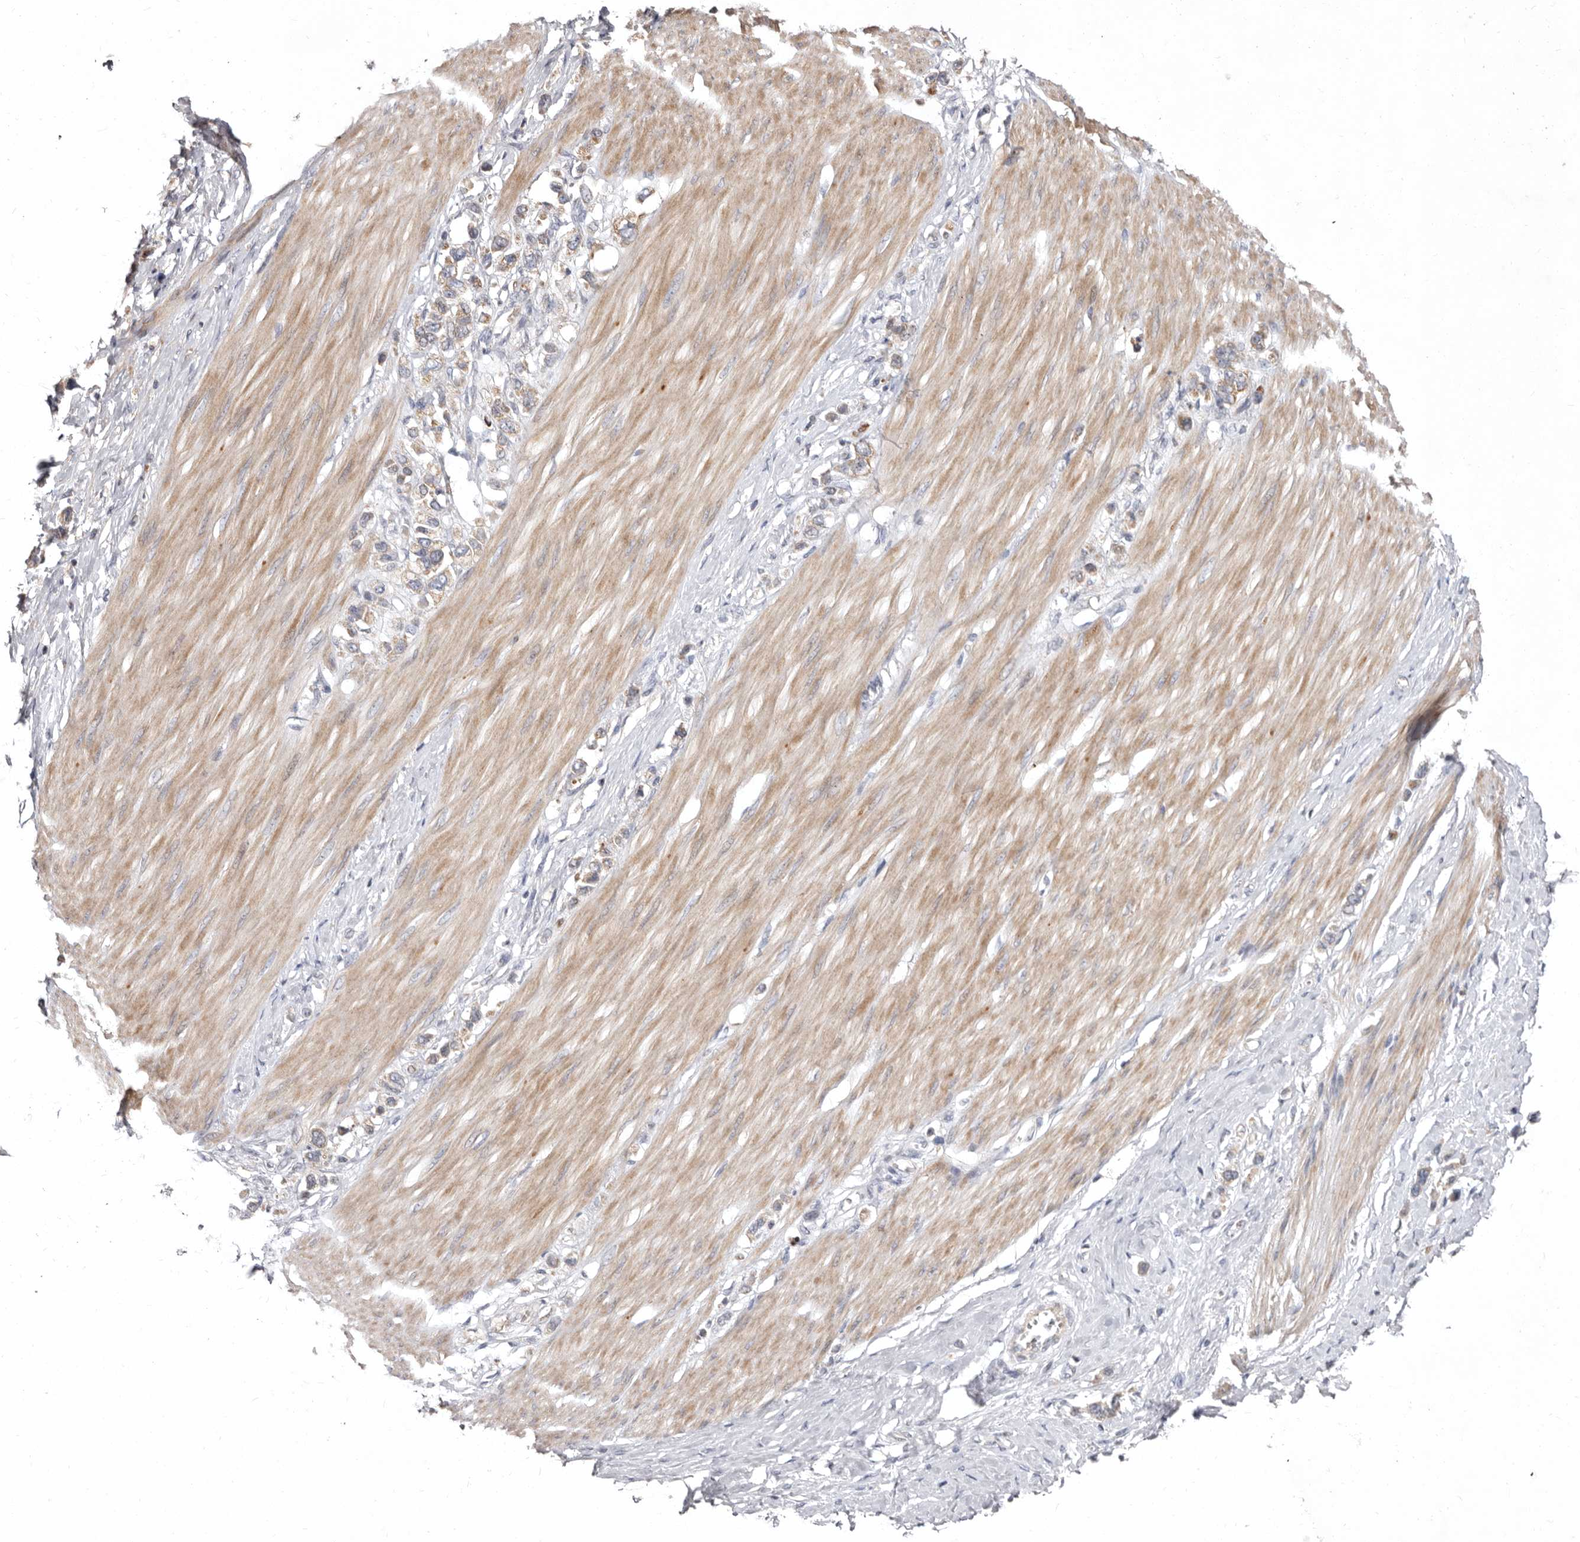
{"staining": {"intensity": "weak", "quantity": ">75%", "location": "cytoplasmic/membranous"}, "tissue": "stomach cancer", "cell_type": "Tumor cells", "image_type": "cancer", "snomed": [{"axis": "morphology", "description": "Adenocarcinoma, NOS"}, {"axis": "topography", "description": "Stomach"}], "caption": "Human stomach adenocarcinoma stained with a protein marker exhibits weak staining in tumor cells.", "gene": "SMC4", "patient": {"sex": "female", "age": 65}}